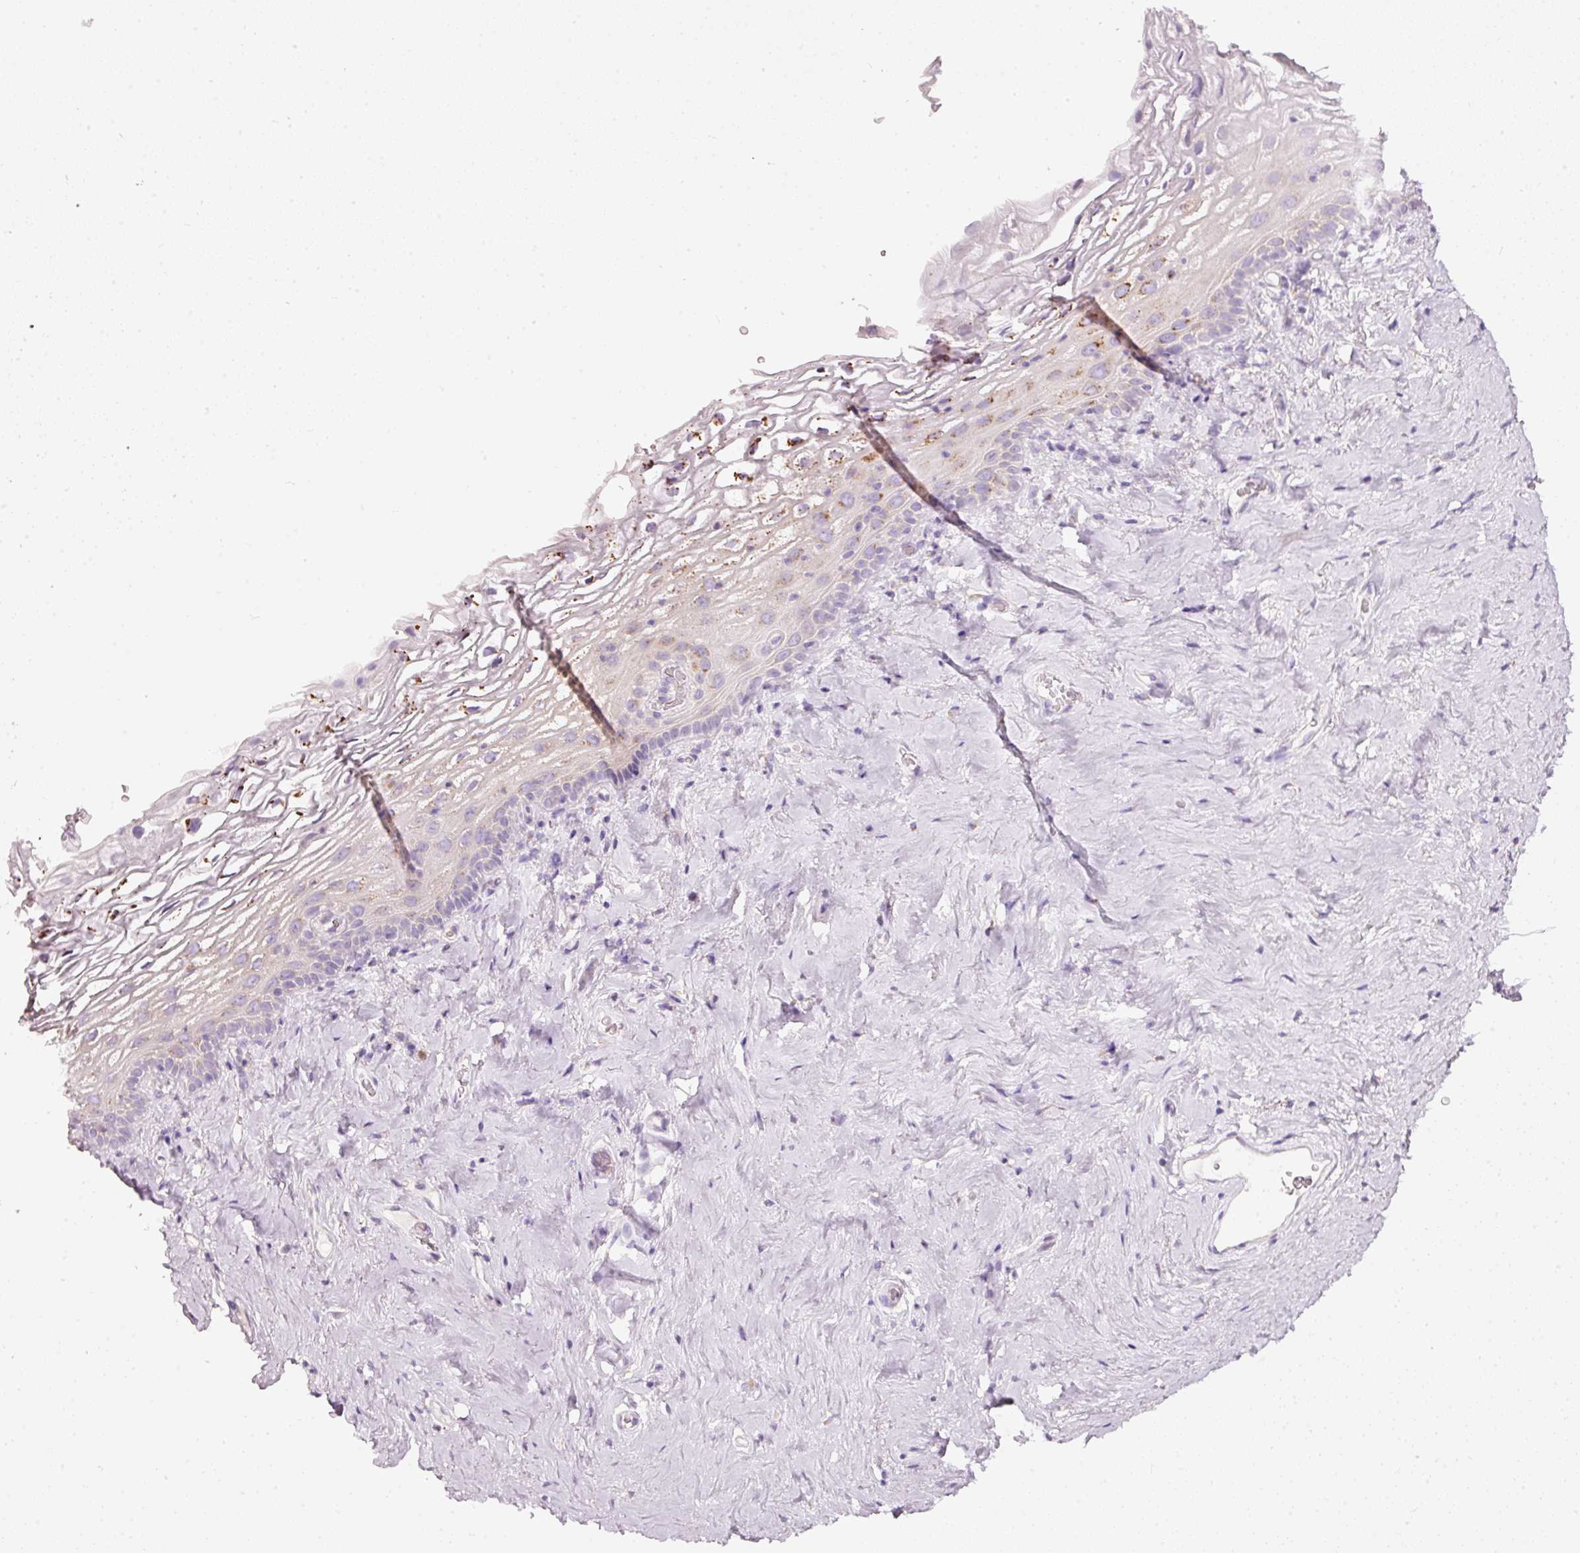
{"staining": {"intensity": "moderate", "quantity": "25%-75%", "location": "cytoplasmic/membranous"}, "tissue": "vagina", "cell_type": "Squamous epithelial cells", "image_type": "normal", "snomed": [{"axis": "morphology", "description": "Normal tissue, NOS"}, {"axis": "morphology", "description": "Adenocarcinoma, NOS"}, {"axis": "topography", "description": "Rectum"}, {"axis": "topography", "description": "Vagina"}, {"axis": "topography", "description": "Peripheral nerve tissue"}], "caption": "Protein expression analysis of normal vagina reveals moderate cytoplasmic/membranous staining in about 25%-75% of squamous epithelial cells. Immunohistochemistry stains the protein of interest in brown and the nuclei are stained blue.", "gene": "PDXDC1", "patient": {"sex": "female", "age": 71}}